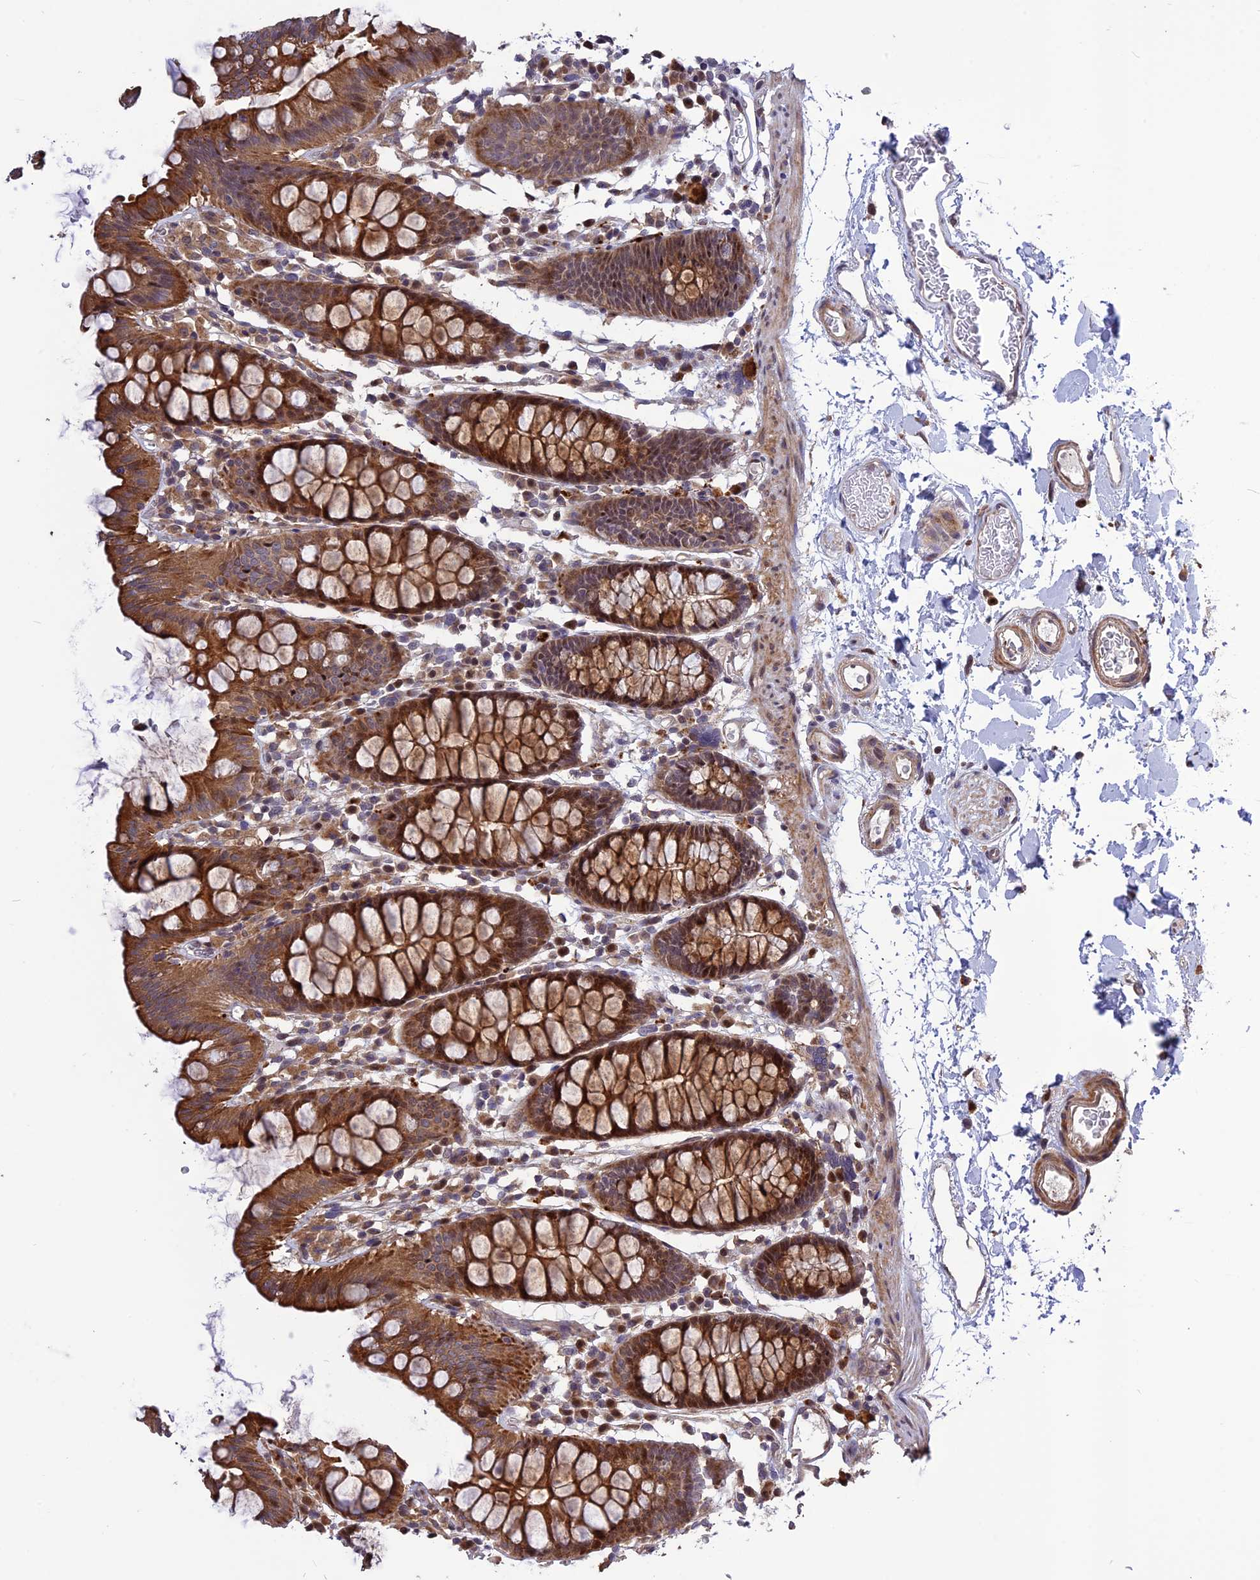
{"staining": {"intensity": "moderate", "quantity": ">75%", "location": "cytoplasmic/membranous"}, "tissue": "colon", "cell_type": "Endothelial cells", "image_type": "normal", "snomed": [{"axis": "morphology", "description": "Normal tissue, NOS"}, {"axis": "topography", "description": "Colon"}], "caption": "Immunohistochemistry (IHC) of unremarkable human colon reveals medium levels of moderate cytoplasmic/membranous staining in about >75% of endothelial cells.", "gene": "SPG21", "patient": {"sex": "male", "age": 75}}